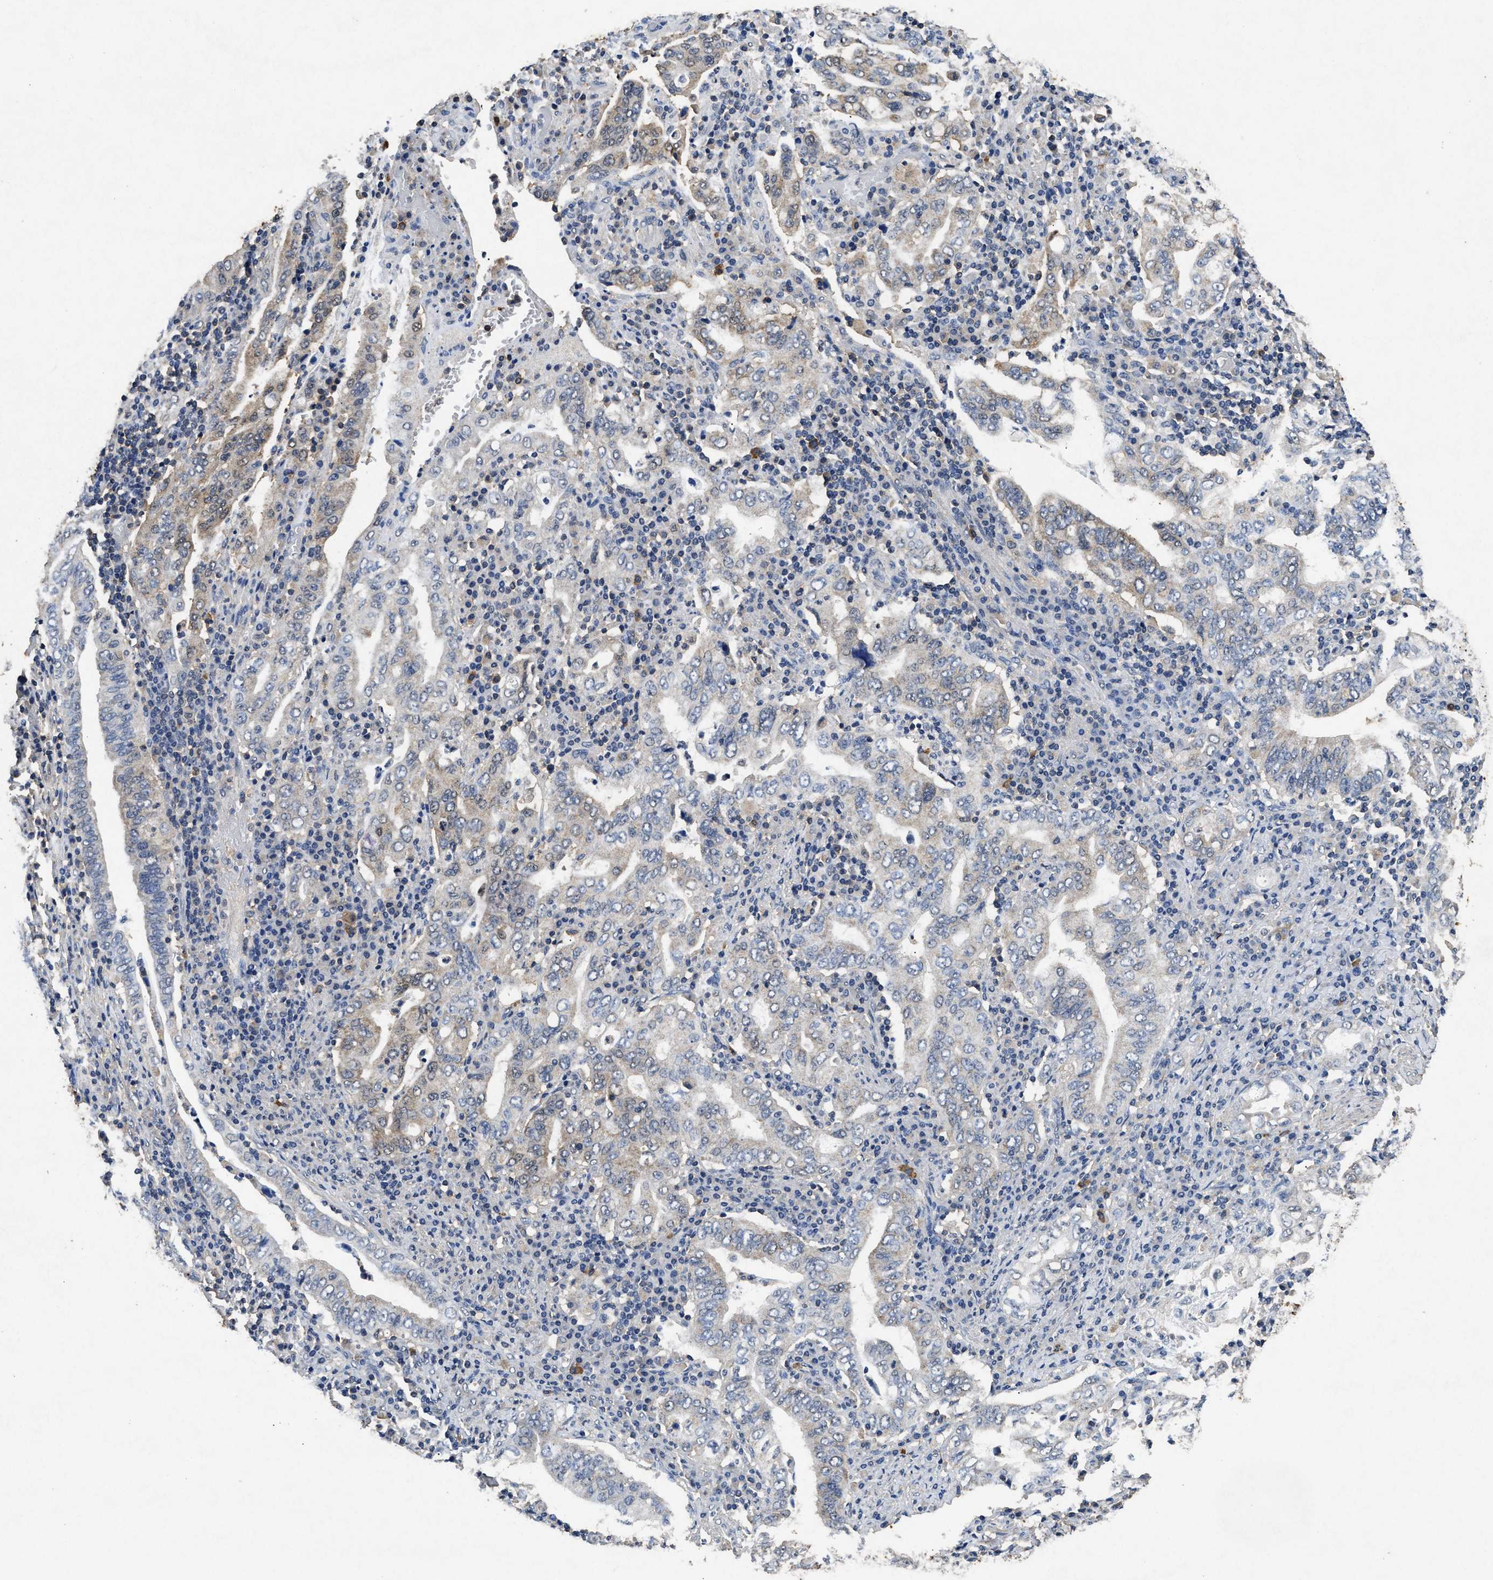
{"staining": {"intensity": "weak", "quantity": "25%-75%", "location": "cytoplasmic/membranous"}, "tissue": "stomach cancer", "cell_type": "Tumor cells", "image_type": "cancer", "snomed": [{"axis": "morphology", "description": "Normal tissue, NOS"}, {"axis": "morphology", "description": "Adenocarcinoma, NOS"}, {"axis": "topography", "description": "Esophagus"}, {"axis": "topography", "description": "Stomach, upper"}, {"axis": "topography", "description": "Peripheral nerve tissue"}], "caption": "An immunohistochemistry (IHC) image of neoplastic tissue is shown. Protein staining in brown shows weak cytoplasmic/membranous positivity in stomach adenocarcinoma within tumor cells.", "gene": "ACAT2", "patient": {"sex": "male", "age": 62}}